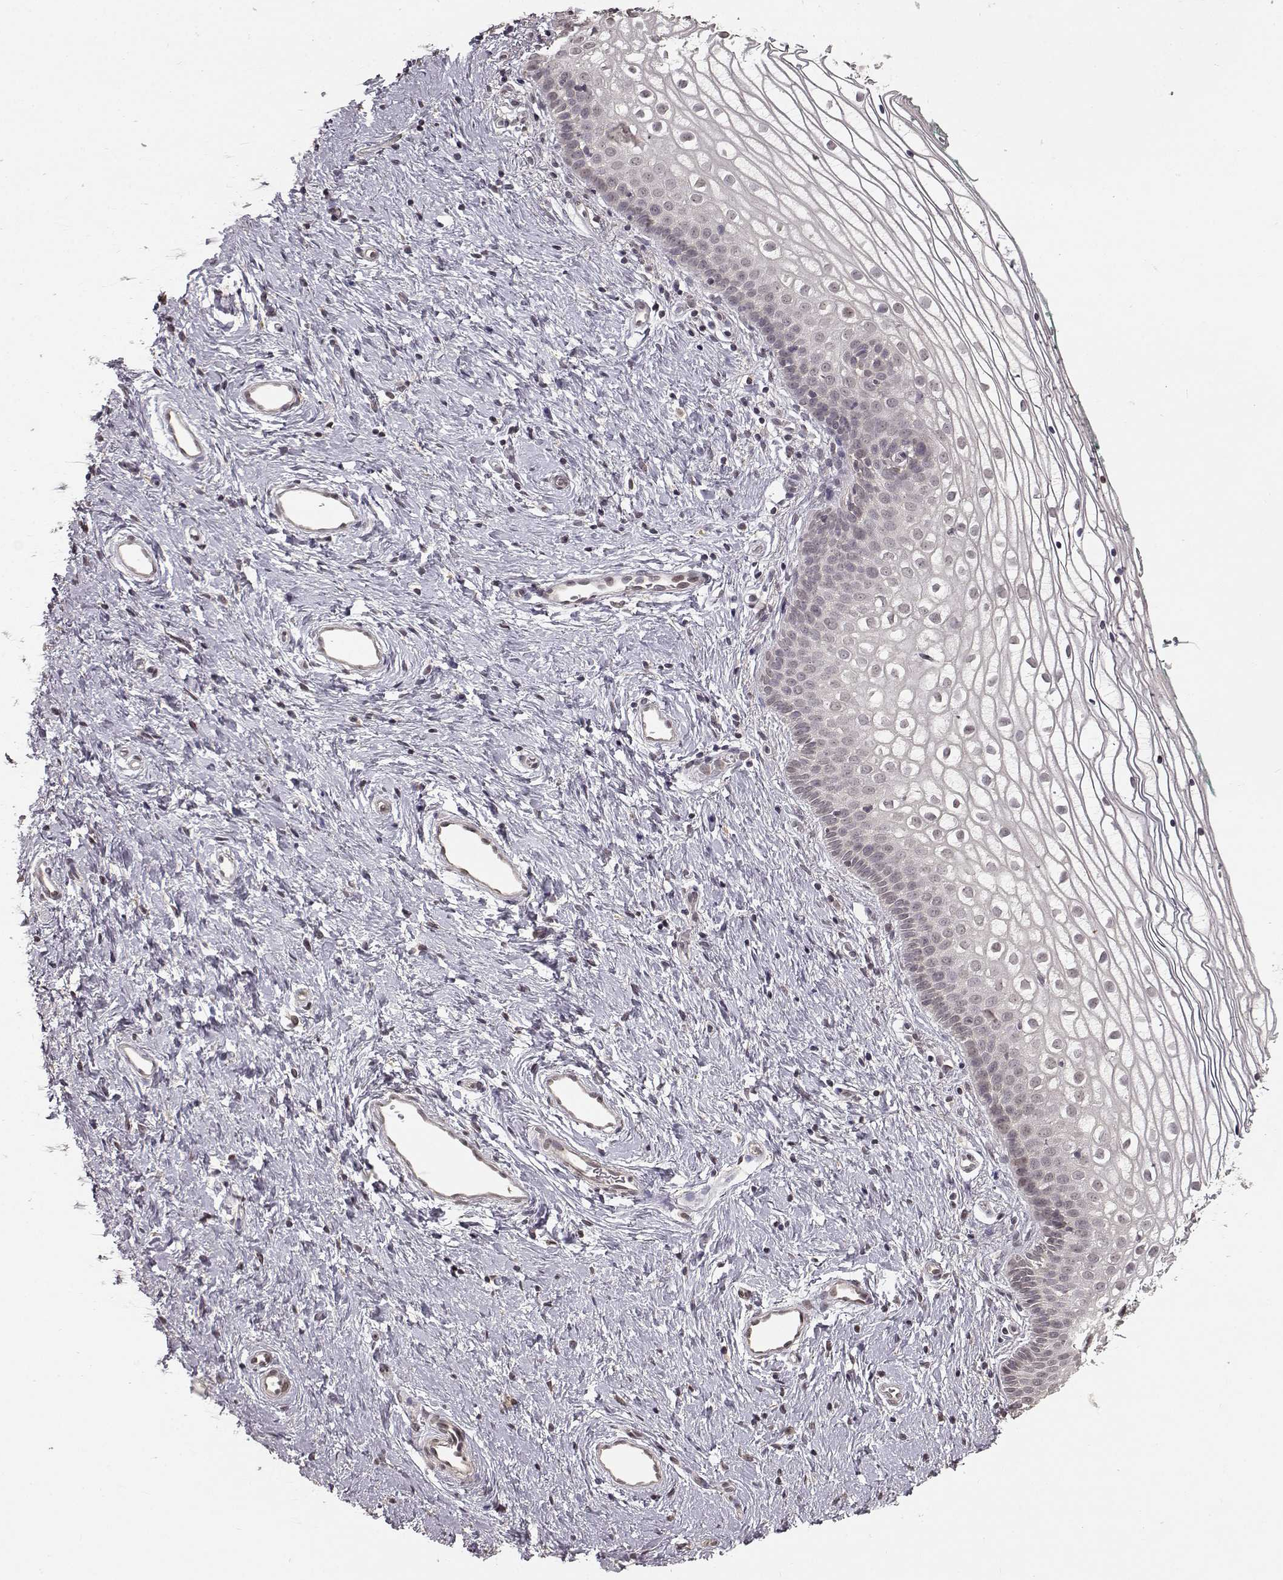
{"staining": {"intensity": "negative", "quantity": "none", "location": "none"}, "tissue": "vagina", "cell_type": "Squamous epithelial cells", "image_type": "normal", "snomed": [{"axis": "morphology", "description": "Normal tissue, NOS"}, {"axis": "topography", "description": "Vagina"}], "caption": "Image shows no significant protein expression in squamous epithelial cells of normal vagina.", "gene": "NTRK2", "patient": {"sex": "female", "age": 36}}